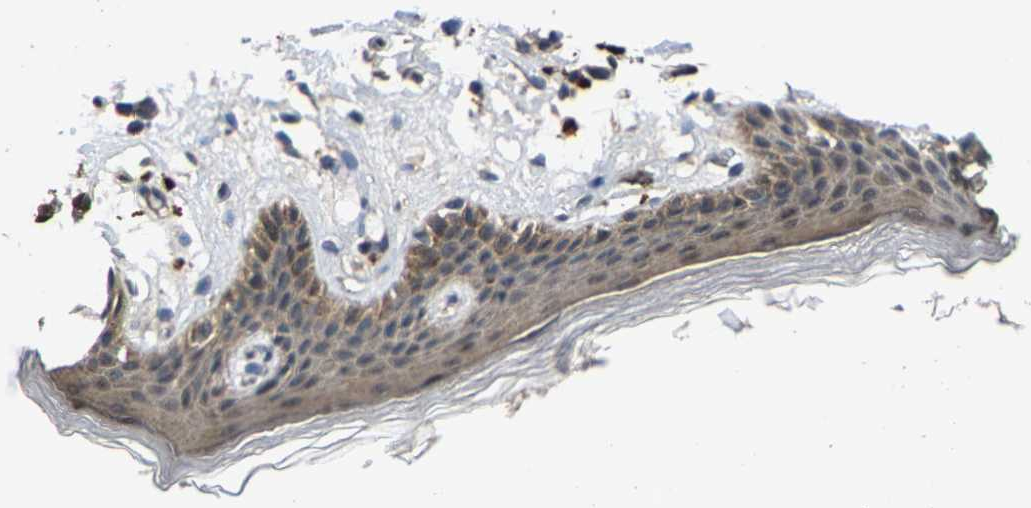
{"staining": {"intensity": "weak", "quantity": "<25%", "location": "cytoplasmic/membranous"}, "tissue": "skin", "cell_type": "Epidermal cells", "image_type": "normal", "snomed": [{"axis": "morphology", "description": "Normal tissue, NOS"}, {"axis": "topography", "description": "Vulva"}], "caption": "The histopathology image reveals no staining of epidermal cells in normal skin.", "gene": "HUWE1", "patient": {"sex": "female", "age": 66}}